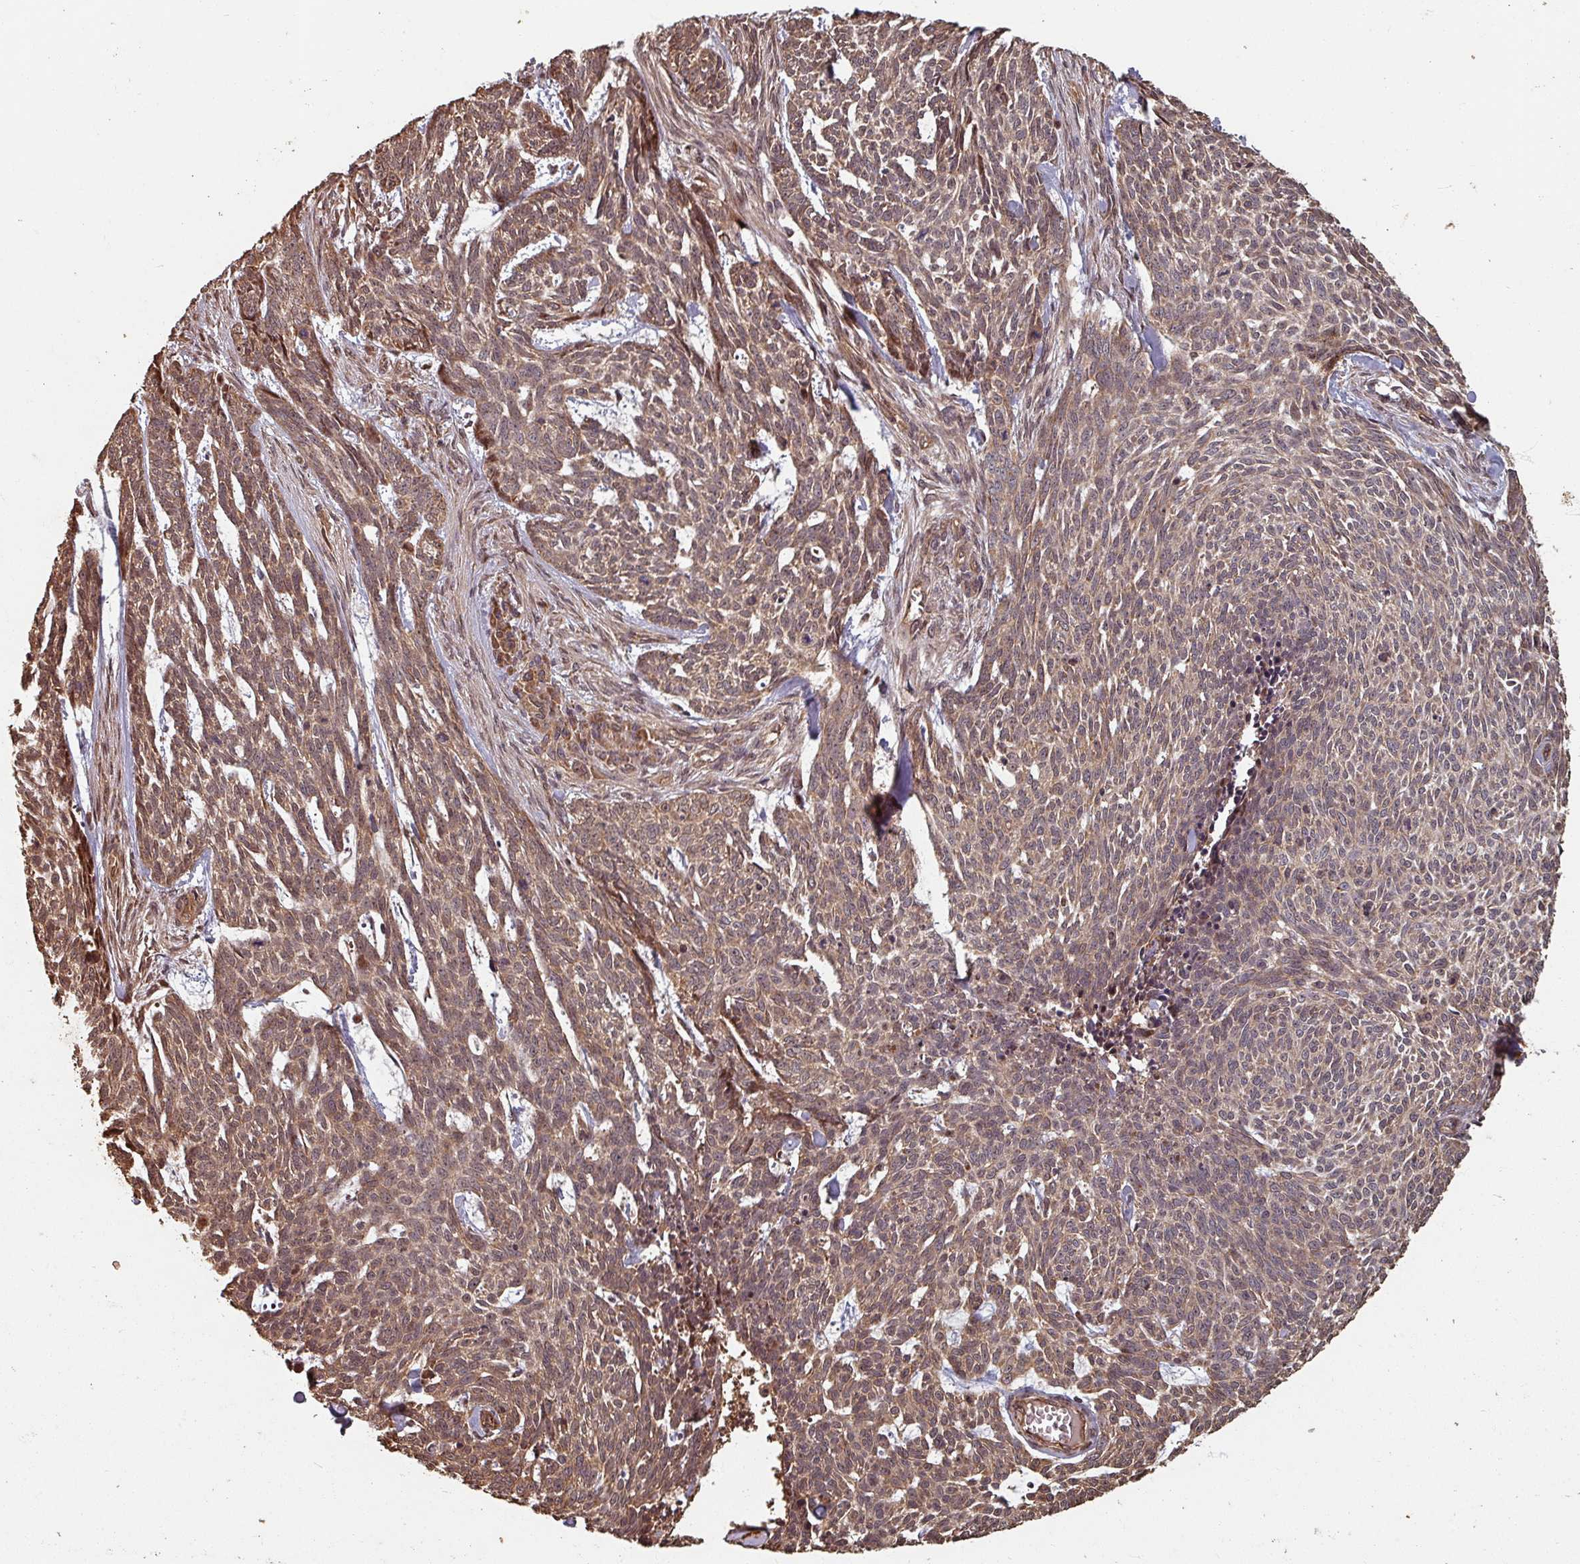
{"staining": {"intensity": "moderate", "quantity": ">75%", "location": "cytoplasmic/membranous,nuclear"}, "tissue": "skin cancer", "cell_type": "Tumor cells", "image_type": "cancer", "snomed": [{"axis": "morphology", "description": "Basal cell carcinoma"}, {"axis": "topography", "description": "Skin"}], "caption": "Immunohistochemistry (DAB (3,3'-diaminobenzidine)) staining of human skin cancer (basal cell carcinoma) demonstrates moderate cytoplasmic/membranous and nuclear protein positivity in approximately >75% of tumor cells.", "gene": "EID1", "patient": {"sex": "female", "age": 93}}